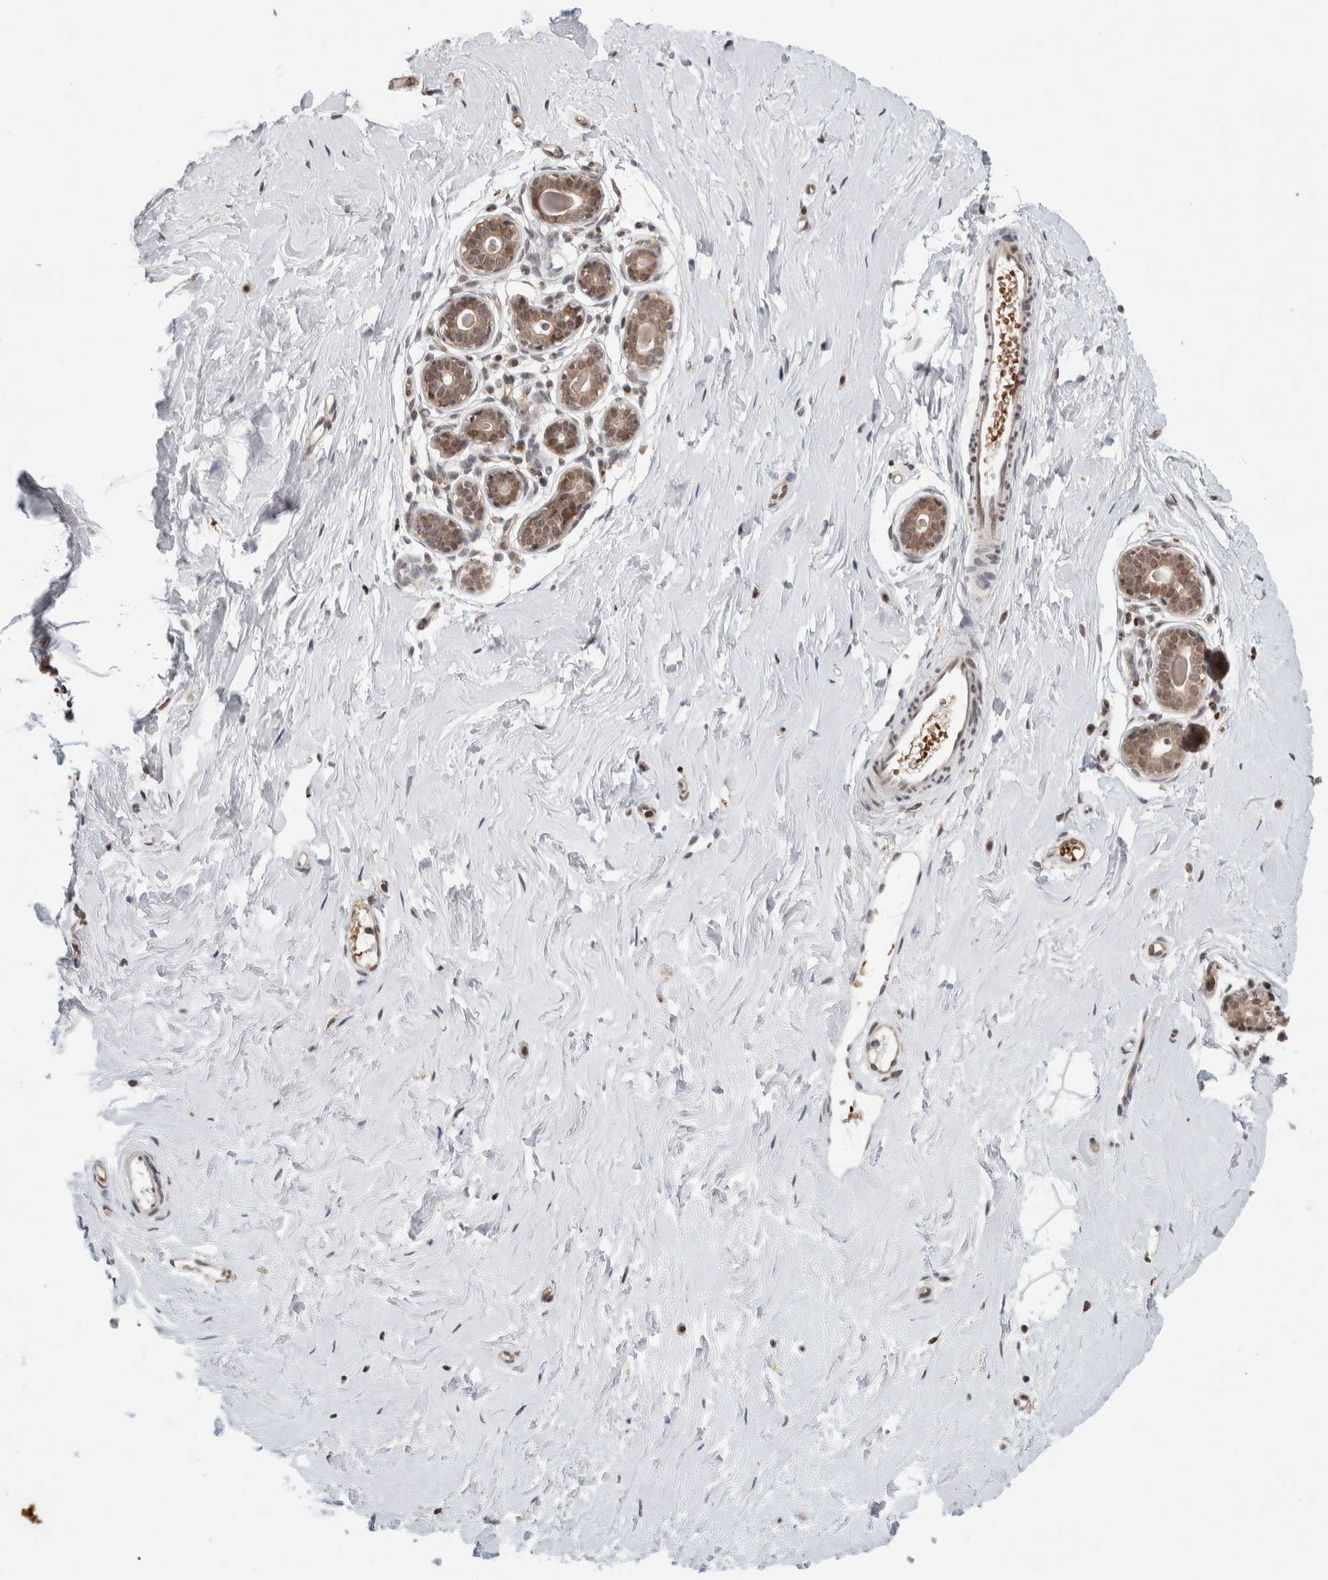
{"staining": {"intensity": "negative", "quantity": "none", "location": "none"}, "tissue": "breast", "cell_type": "Adipocytes", "image_type": "normal", "snomed": [{"axis": "morphology", "description": "Normal tissue, NOS"}, {"axis": "topography", "description": "Breast"}], "caption": "Immunohistochemistry micrograph of unremarkable breast: breast stained with DAB displays no significant protein expression in adipocytes.", "gene": "KCNK1", "patient": {"sex": "female", "age": 23}}